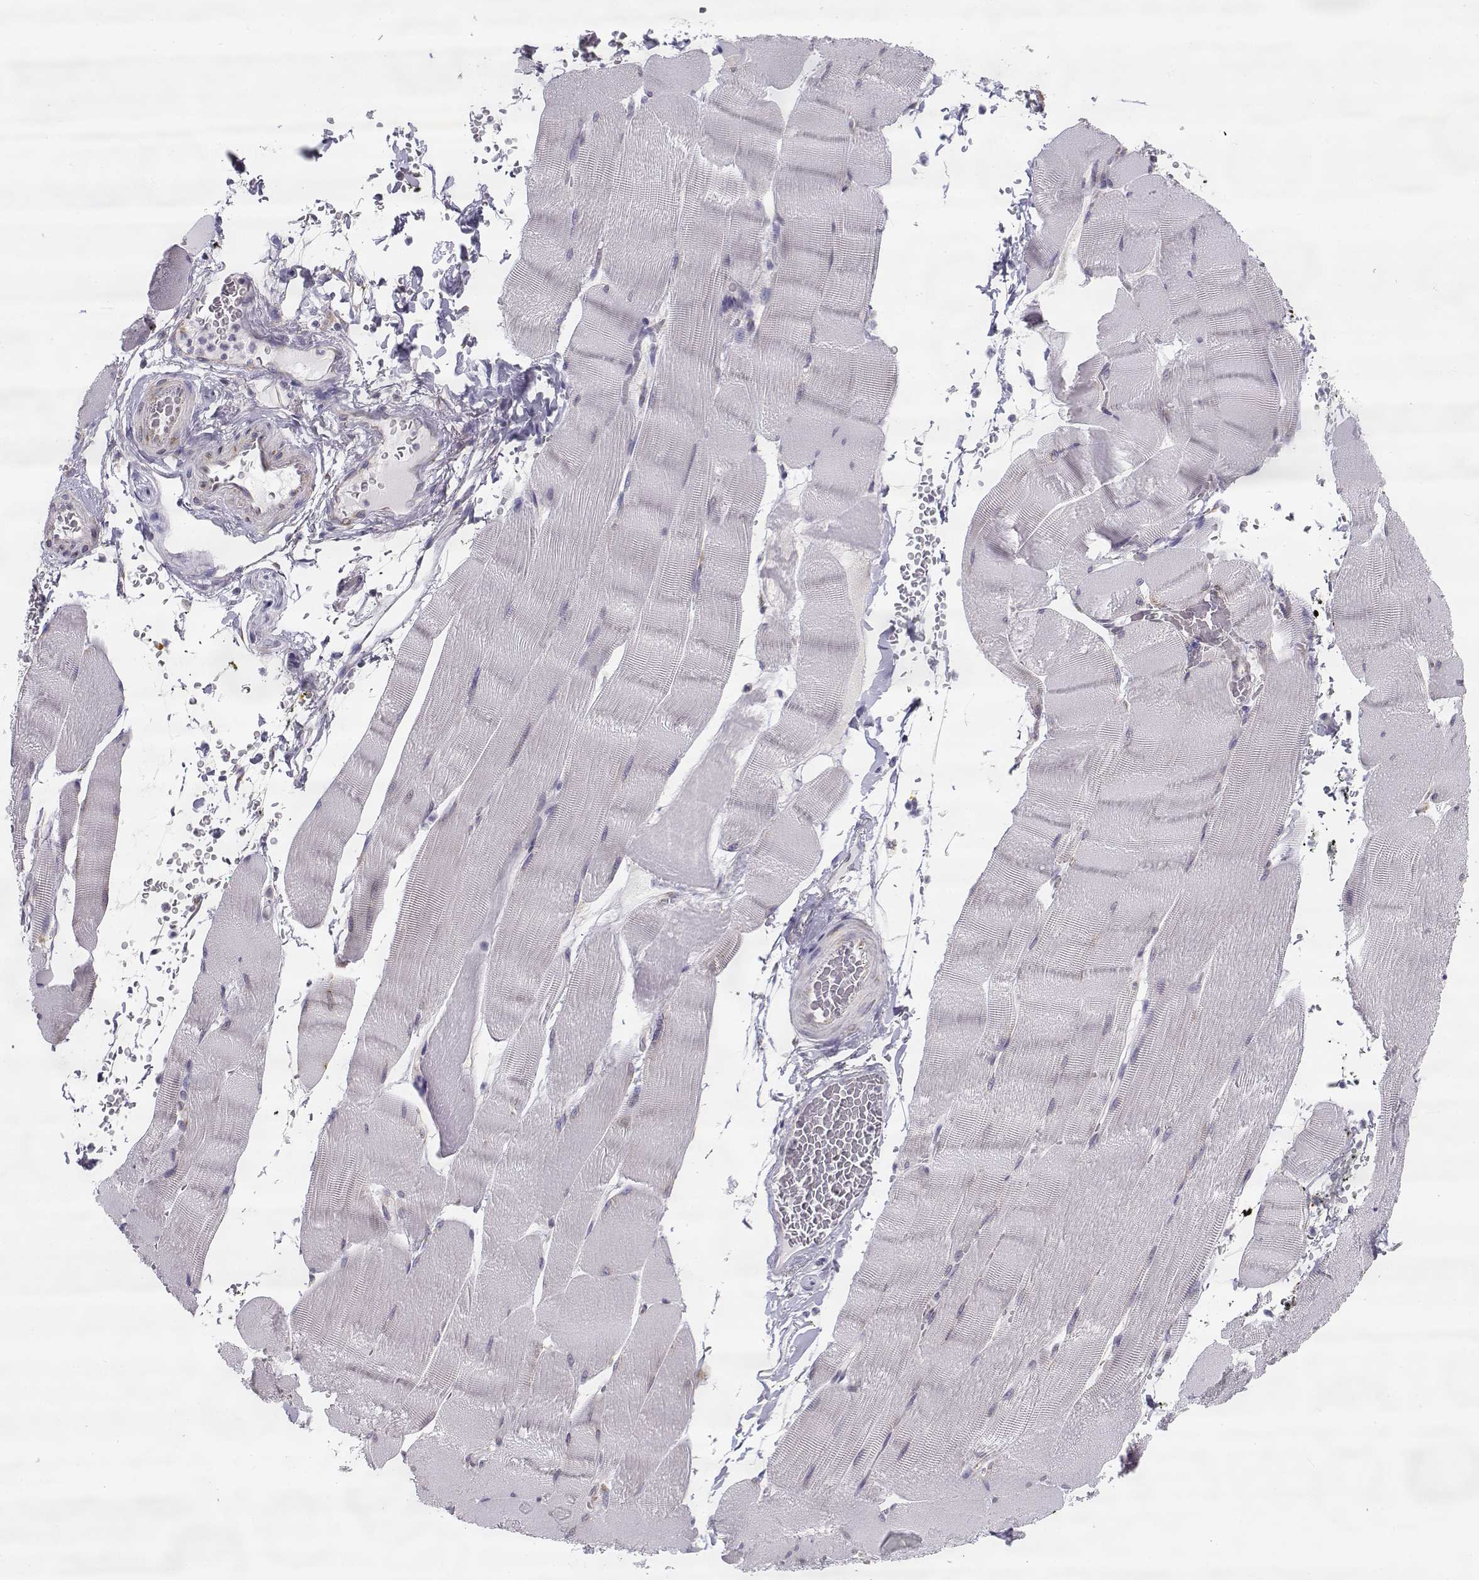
{"staining": {"intensity": "negative", "quantity": "none", "location": "none"}, "tissue": "skeletal muscle", "cell_type": "Myocytes", "image_type": "normal", "snomed": [{"axis": "morphology", "description": "Normal tissue, NOS"}, {"axis": "topography", "description": "Skeletal muscle"}], "caption": "Immunohistochemical staining of benign human skeletal muscle displays no significant expression in myocytes. The staining is performed using DAB (3,3'-diaminobenzidine) brown chromogen with nuclei counter-stained in using hematoxylin.", "gene": "BEND6", "patient": {"sex": "male", "age": 56}}